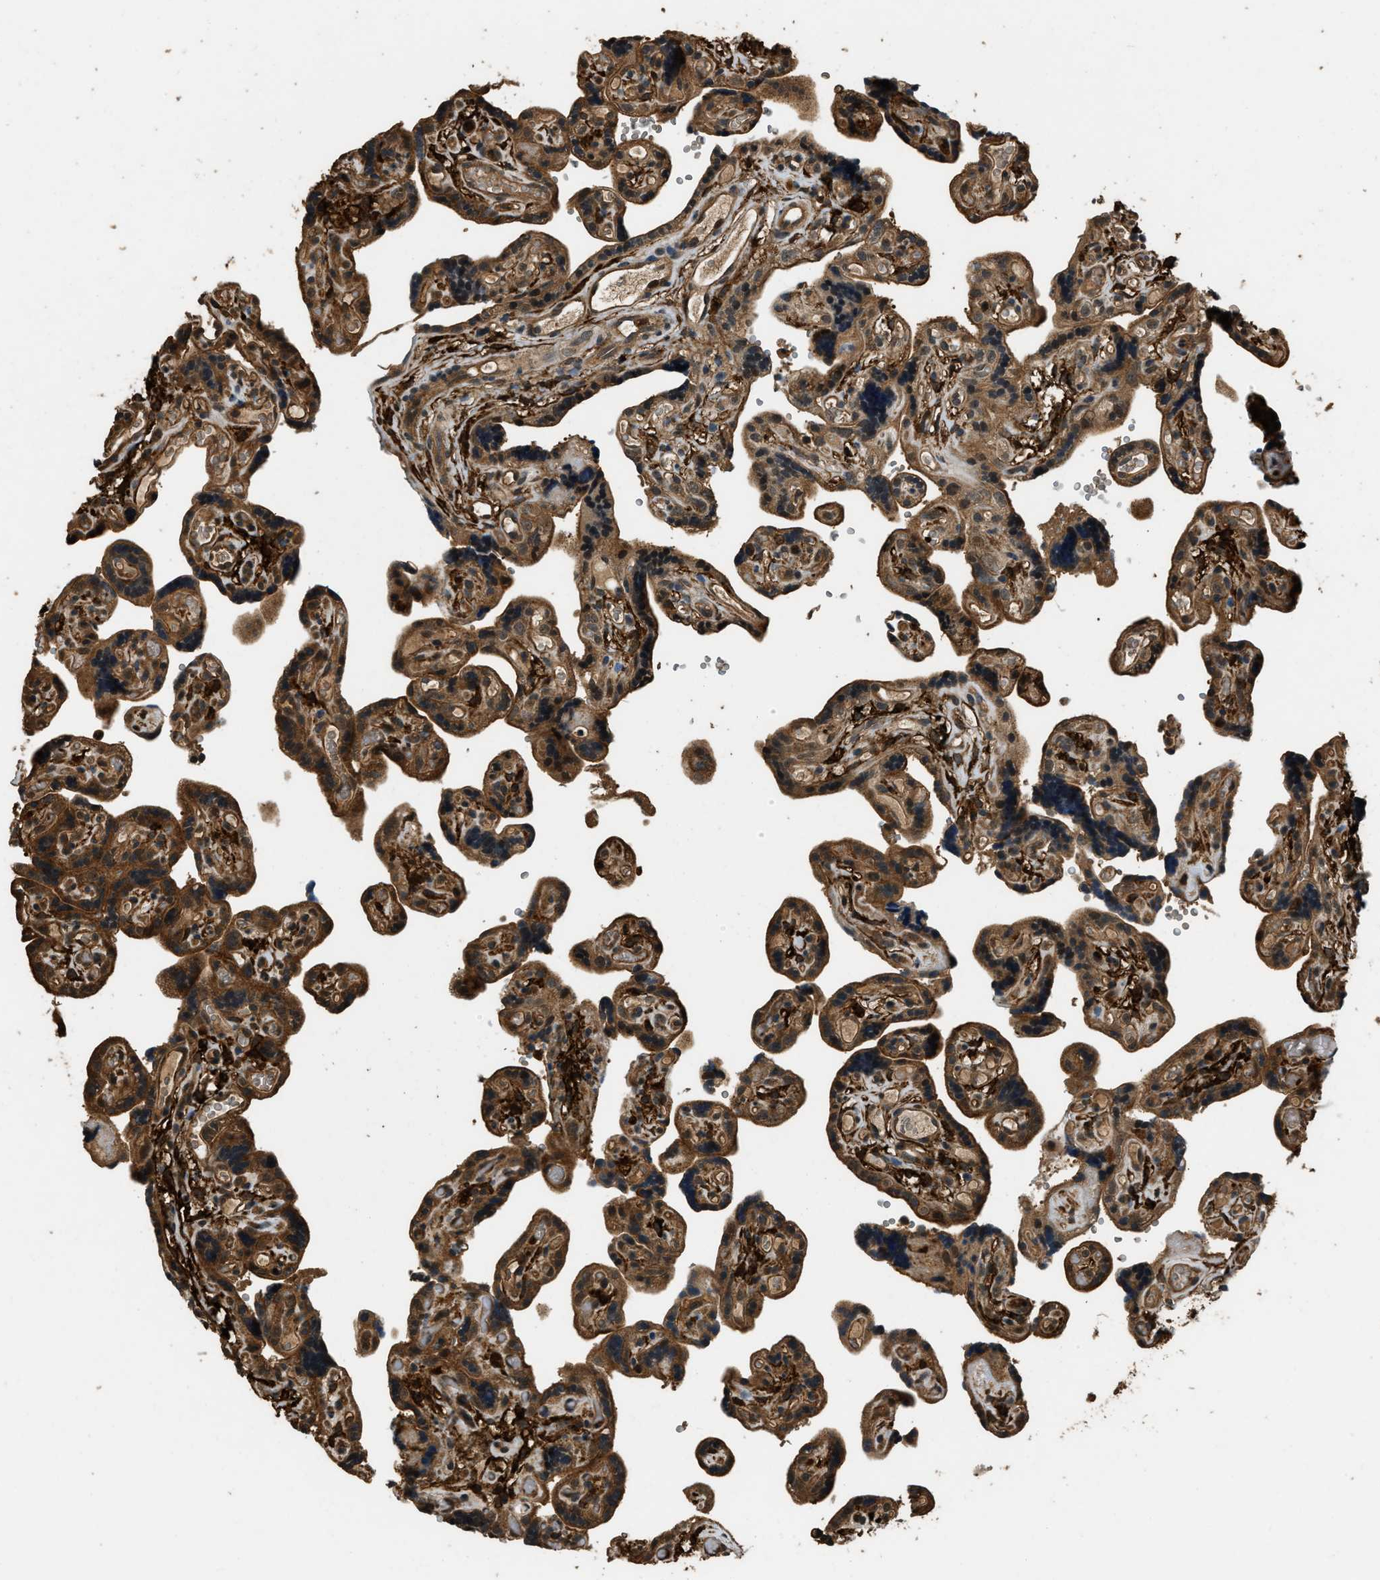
{"staining": {"intensity": "strong", "quantity": ">75%", "location": "cytoplasmic/membranous,nuclear"}, "tissue": "placenta", "cell_type": "Decidual cells", "image_type": "normal", "snomed": [{"axis": "morphology", "description": "Normal tissue, NOS"}, {"axis": "topography", "description": "Placenta"}], "caption": "Brown immunohistochemical staining in benign human placenta exhibits strong cytoplasmic/membranous,nuclear positivity in approximately >75% of decidual cells.", "gene": "RAP2A", "patient": {"sex": "female", "age": 30}}